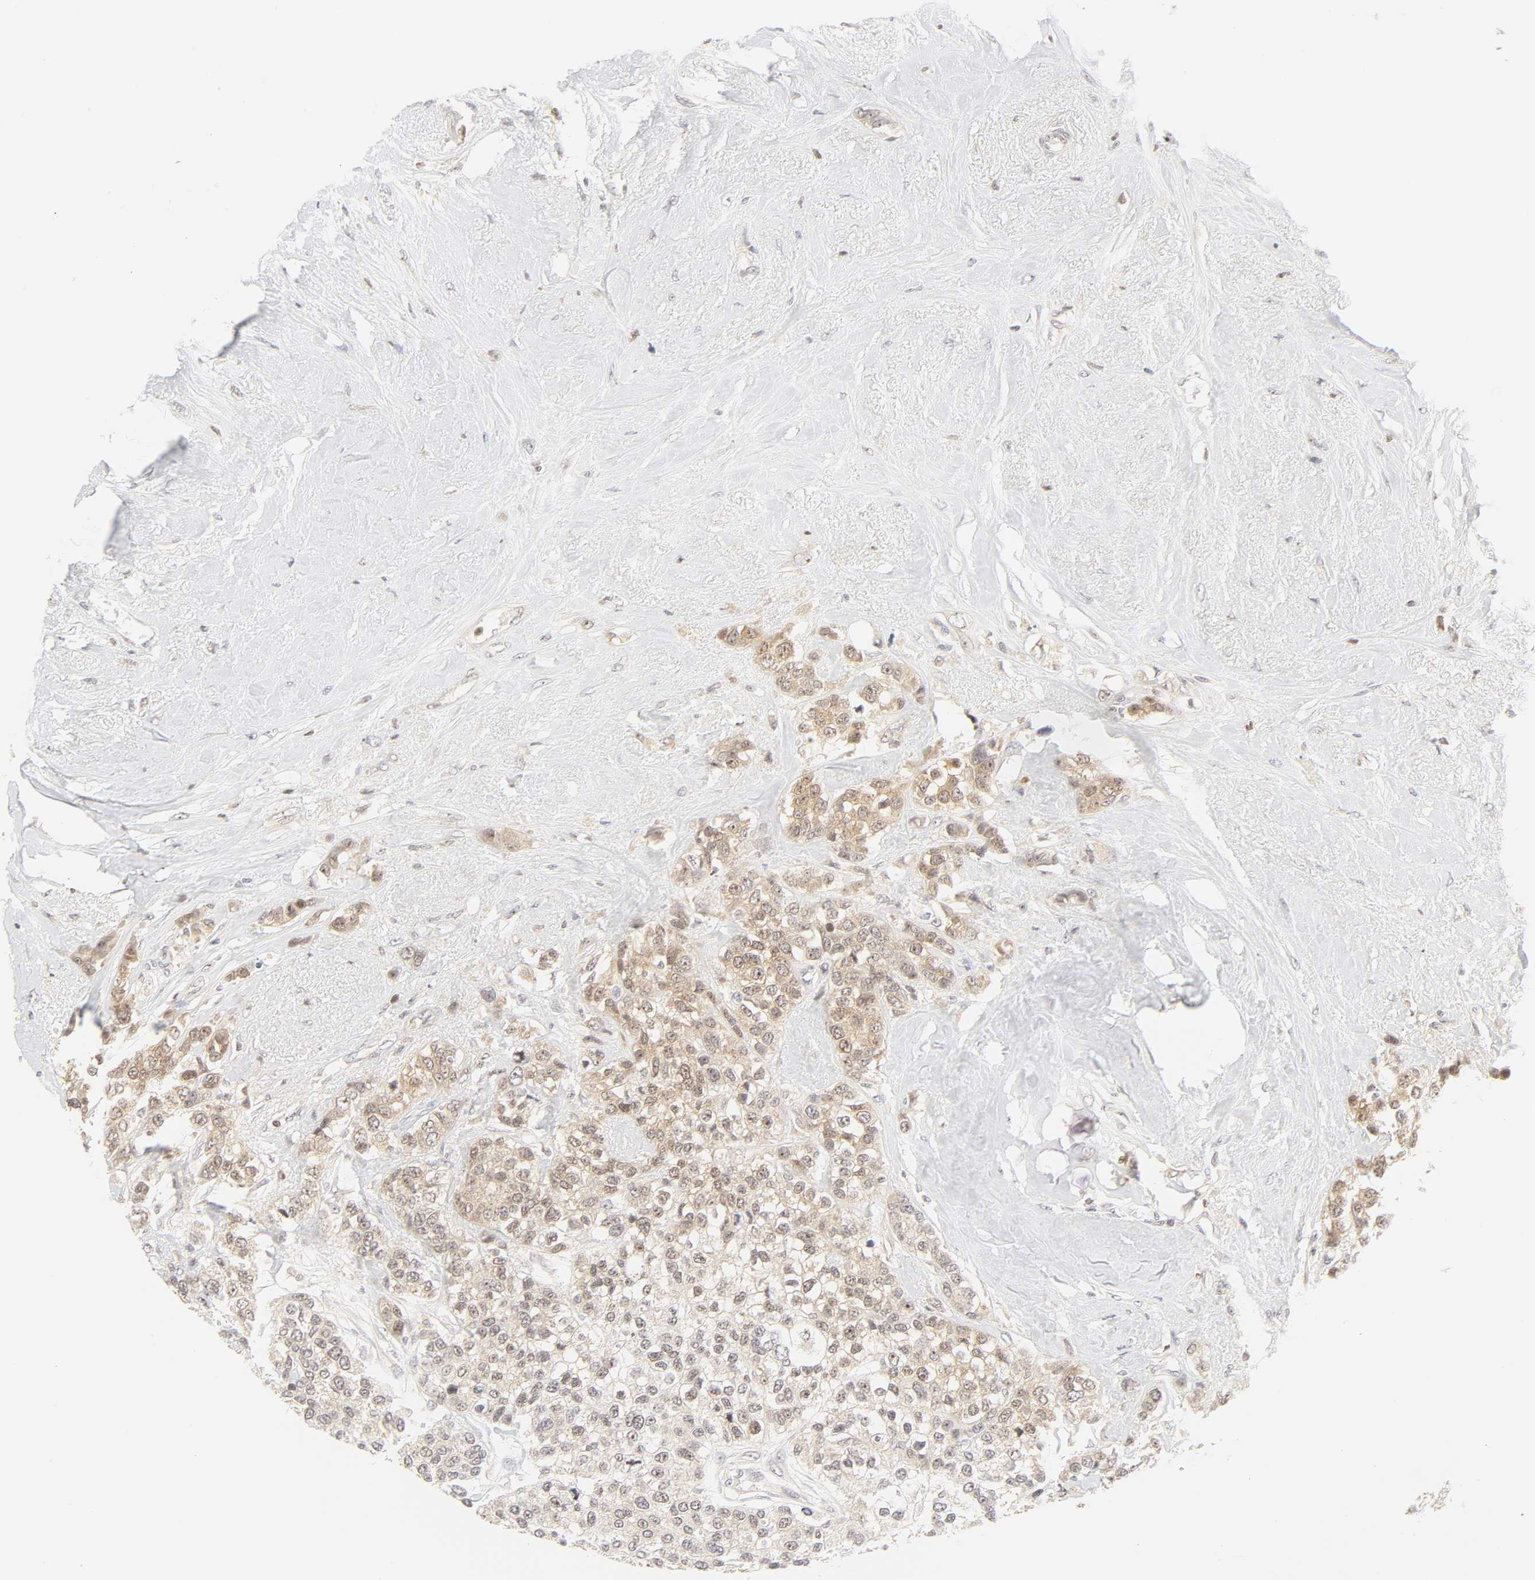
{"staining": {"intensity": "weak", "quantity": "<25%", "location": "cytoplasmic/membranous"}, "tissue": "breast cancer", "cell_type": "Tumor cells", "image_type": "cancer", "snomed": [{"axis": "morphology", "description": "Duct carcinoma"}, {"axis": "topography", "description": "Breast"}], "caption": "DAB immunohistochemical staining of human breast cancer (invasive ductal carcinoma) exhibits no significant positivity in tumor cells.", "gene": "KIF2A", "patient": {"sex": "female", "age": 51}}